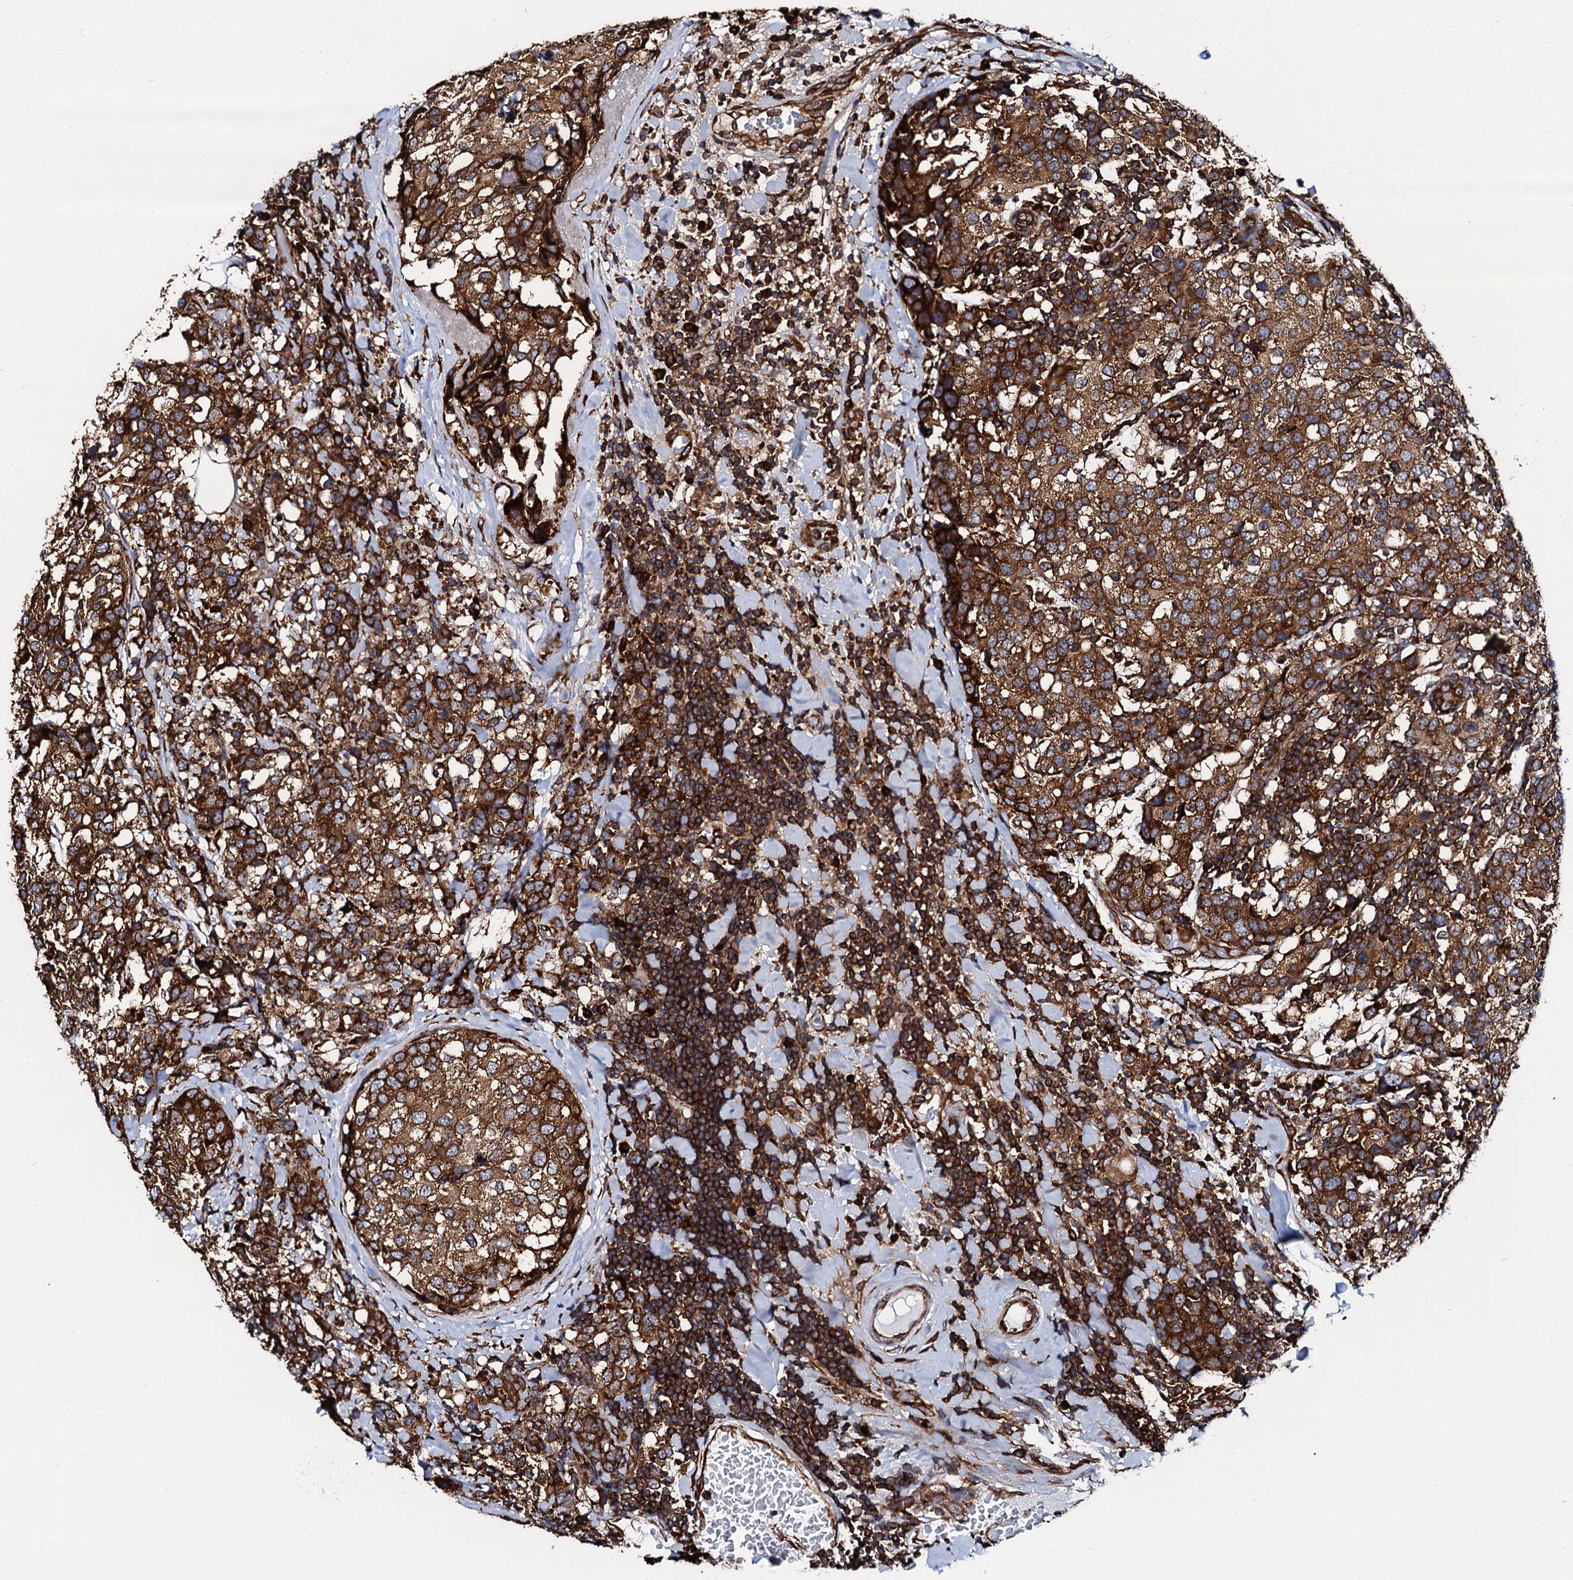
{"staining": {"intensity": "strong", "quantity": ">75%", "location": "cytoplasmic/membranous"}, "tissue": "breast cancer", "cell_type": "Tumor cells", "image_type": "cancer", "snomed": [{"axis": "morphology", "description": "Lobular carcinoma"}, {"axis": "topography", "description": "Breast"}], "caption": "Brown immunohistochemical staining in human breast lobular carcinoma reveals strong cytoplasmic/membranous positivity in approximately >75% of tumor cells. (Stains: DAB in brown, nuclei in blue, Microscopy: brightfield microscopy at high magnification).", "gene": "SPTY2D1", "patient": {"sex": "female", "age": 59}}